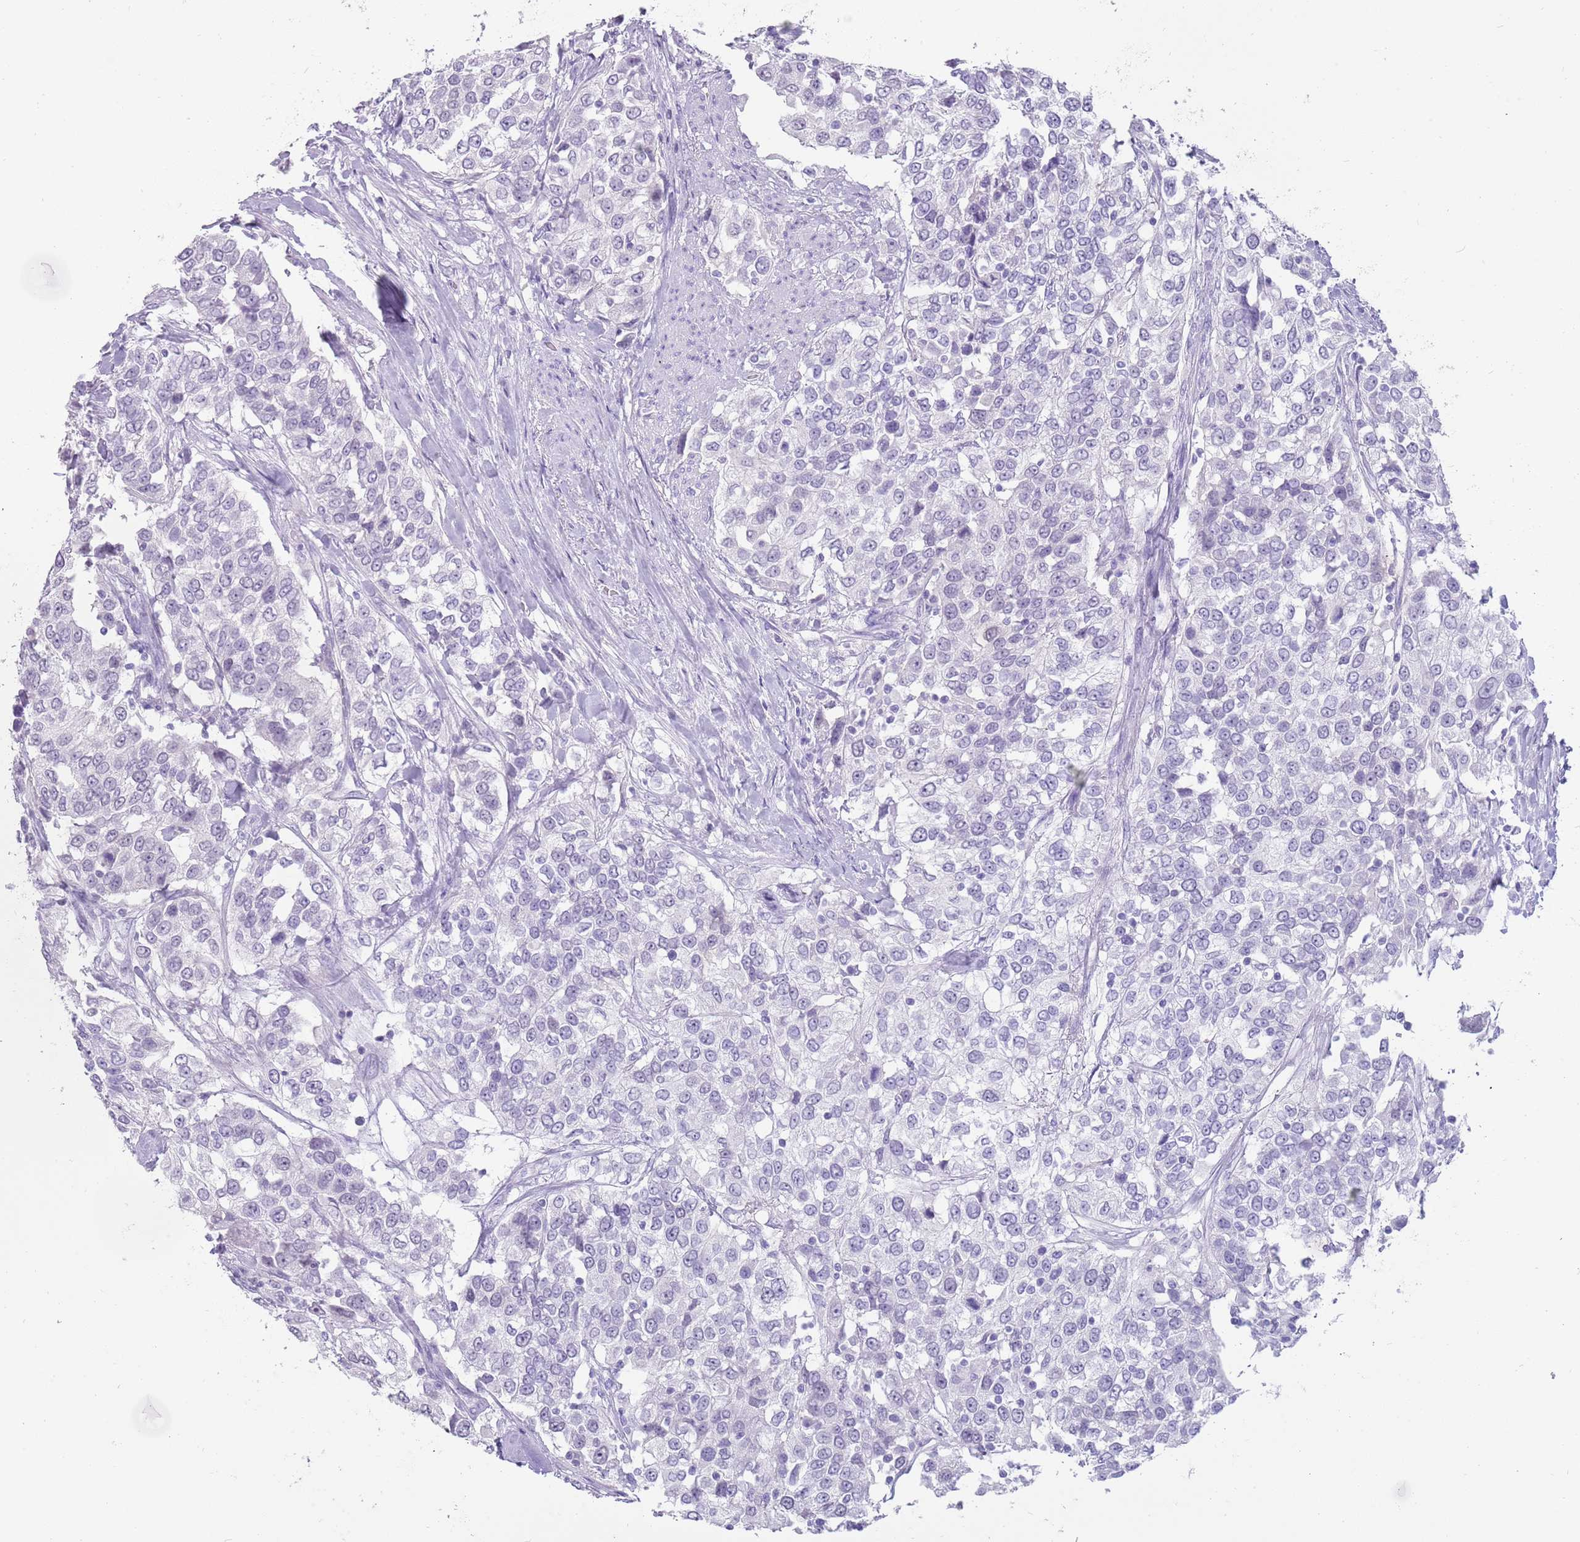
{"staining": {"intensity": "negative", "quantity": "none", "location": "none"}, "tissue": "urothelial cancer", "cell_type": "Tumor cells", "image_type": "cancer", "snomed": [{"axis": "morphology", "description": "Urothelial carcinoma, High grade"}, {"axis": "topography", "description": "Urinary bladder"}], "caption": "Human urothelial cancer stained for a protein using IHC exhibits no positivity in tumor cells.", "gene": "NBPF3", "patient": {"sex": "female", "age": 80}}